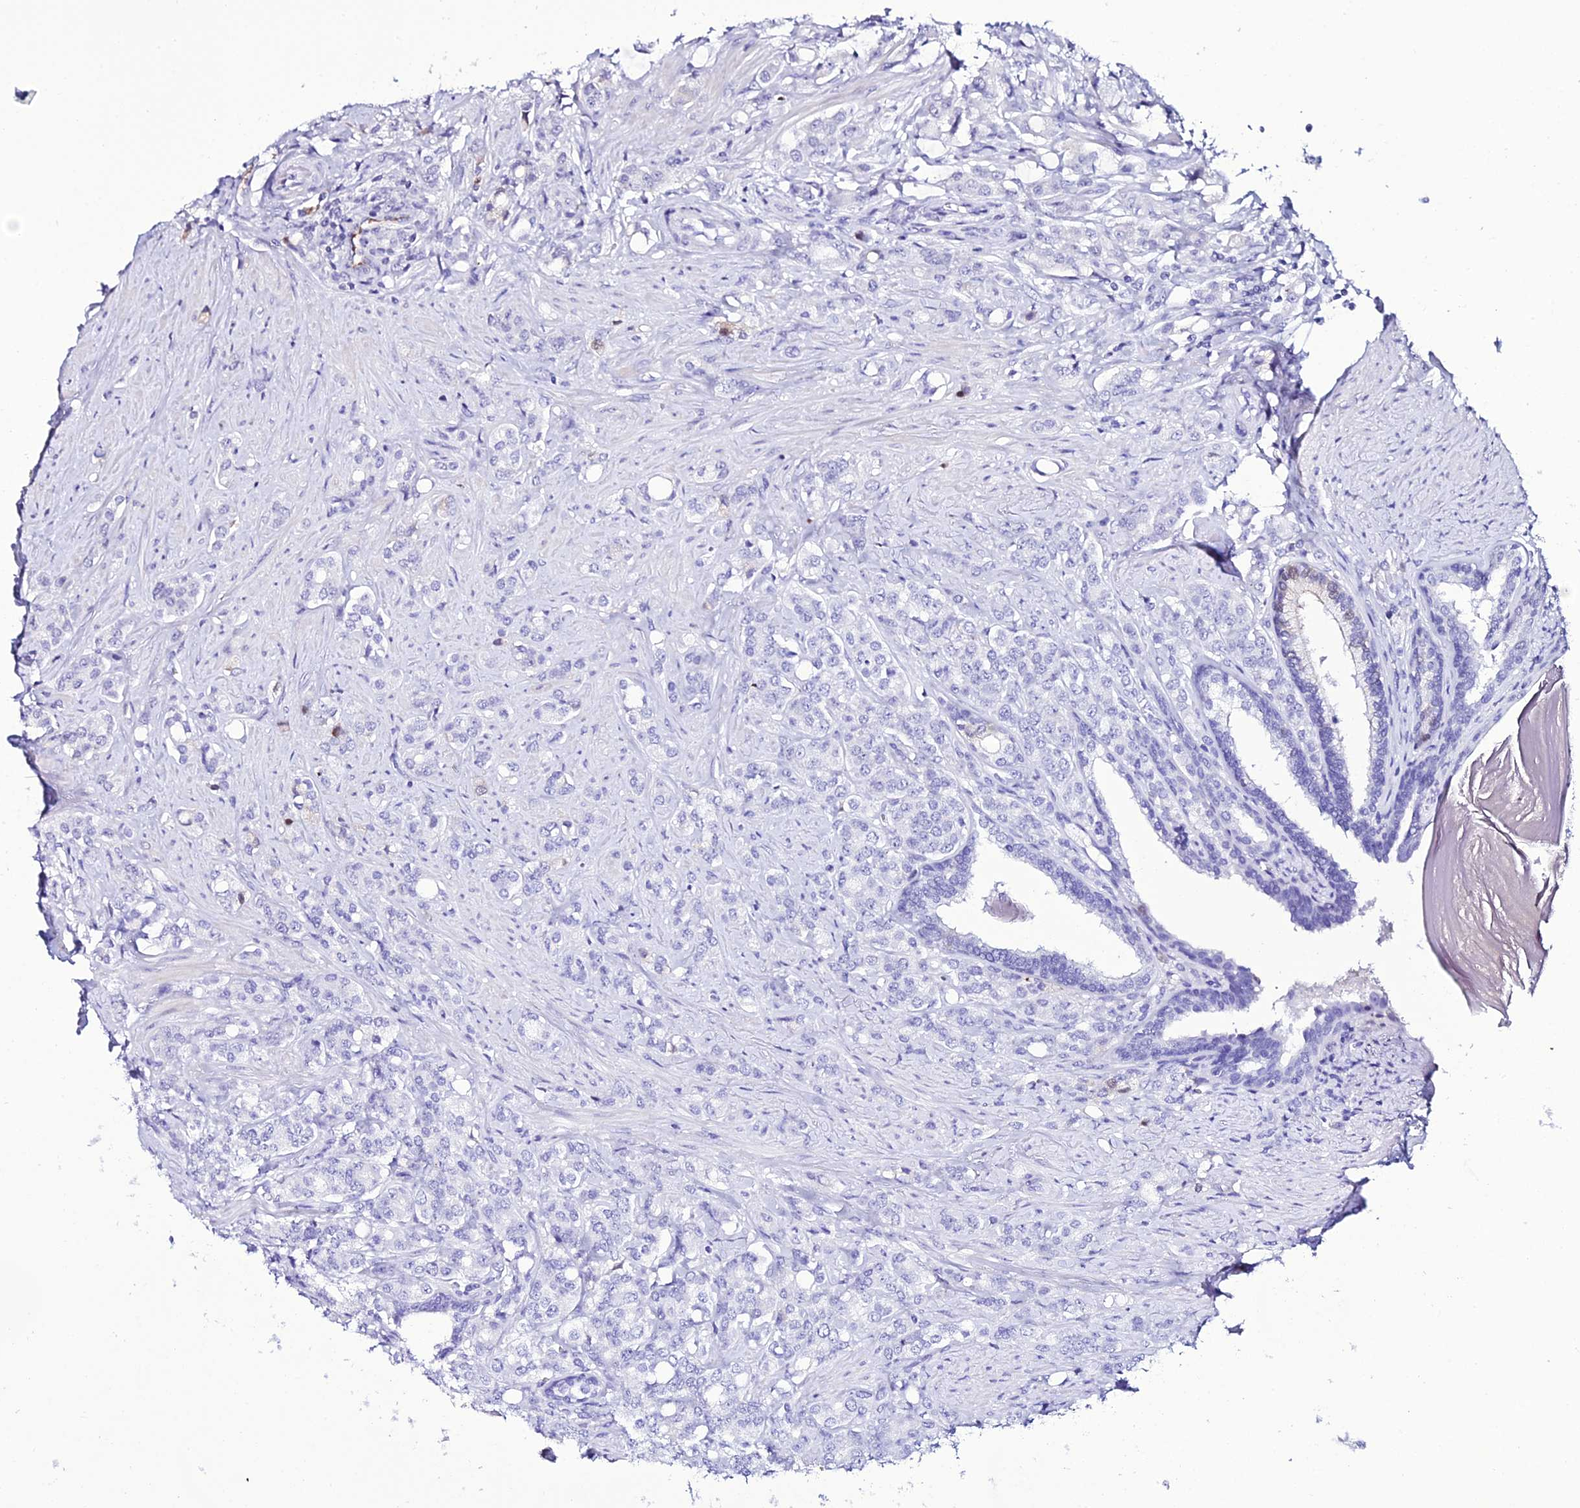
{"staining": {"intensity": "negative", "quantity": "none", "location": "none"}, "tissue": "prostate cancer", "cell_type": "Tumor cells", "image_type": "cancer", "snomed": [{"axis": "morphology", "description": "Adenocarcinoma, High grade"}, {"axis": "topography", "description": "Prostate"}], "caption": "Immunohistochemistry (IHC) of prostate cancer demonstrates no positivity in tumor cells.", "gene": "DEFB132", "patient": {"sex": "male", "age": 62}}